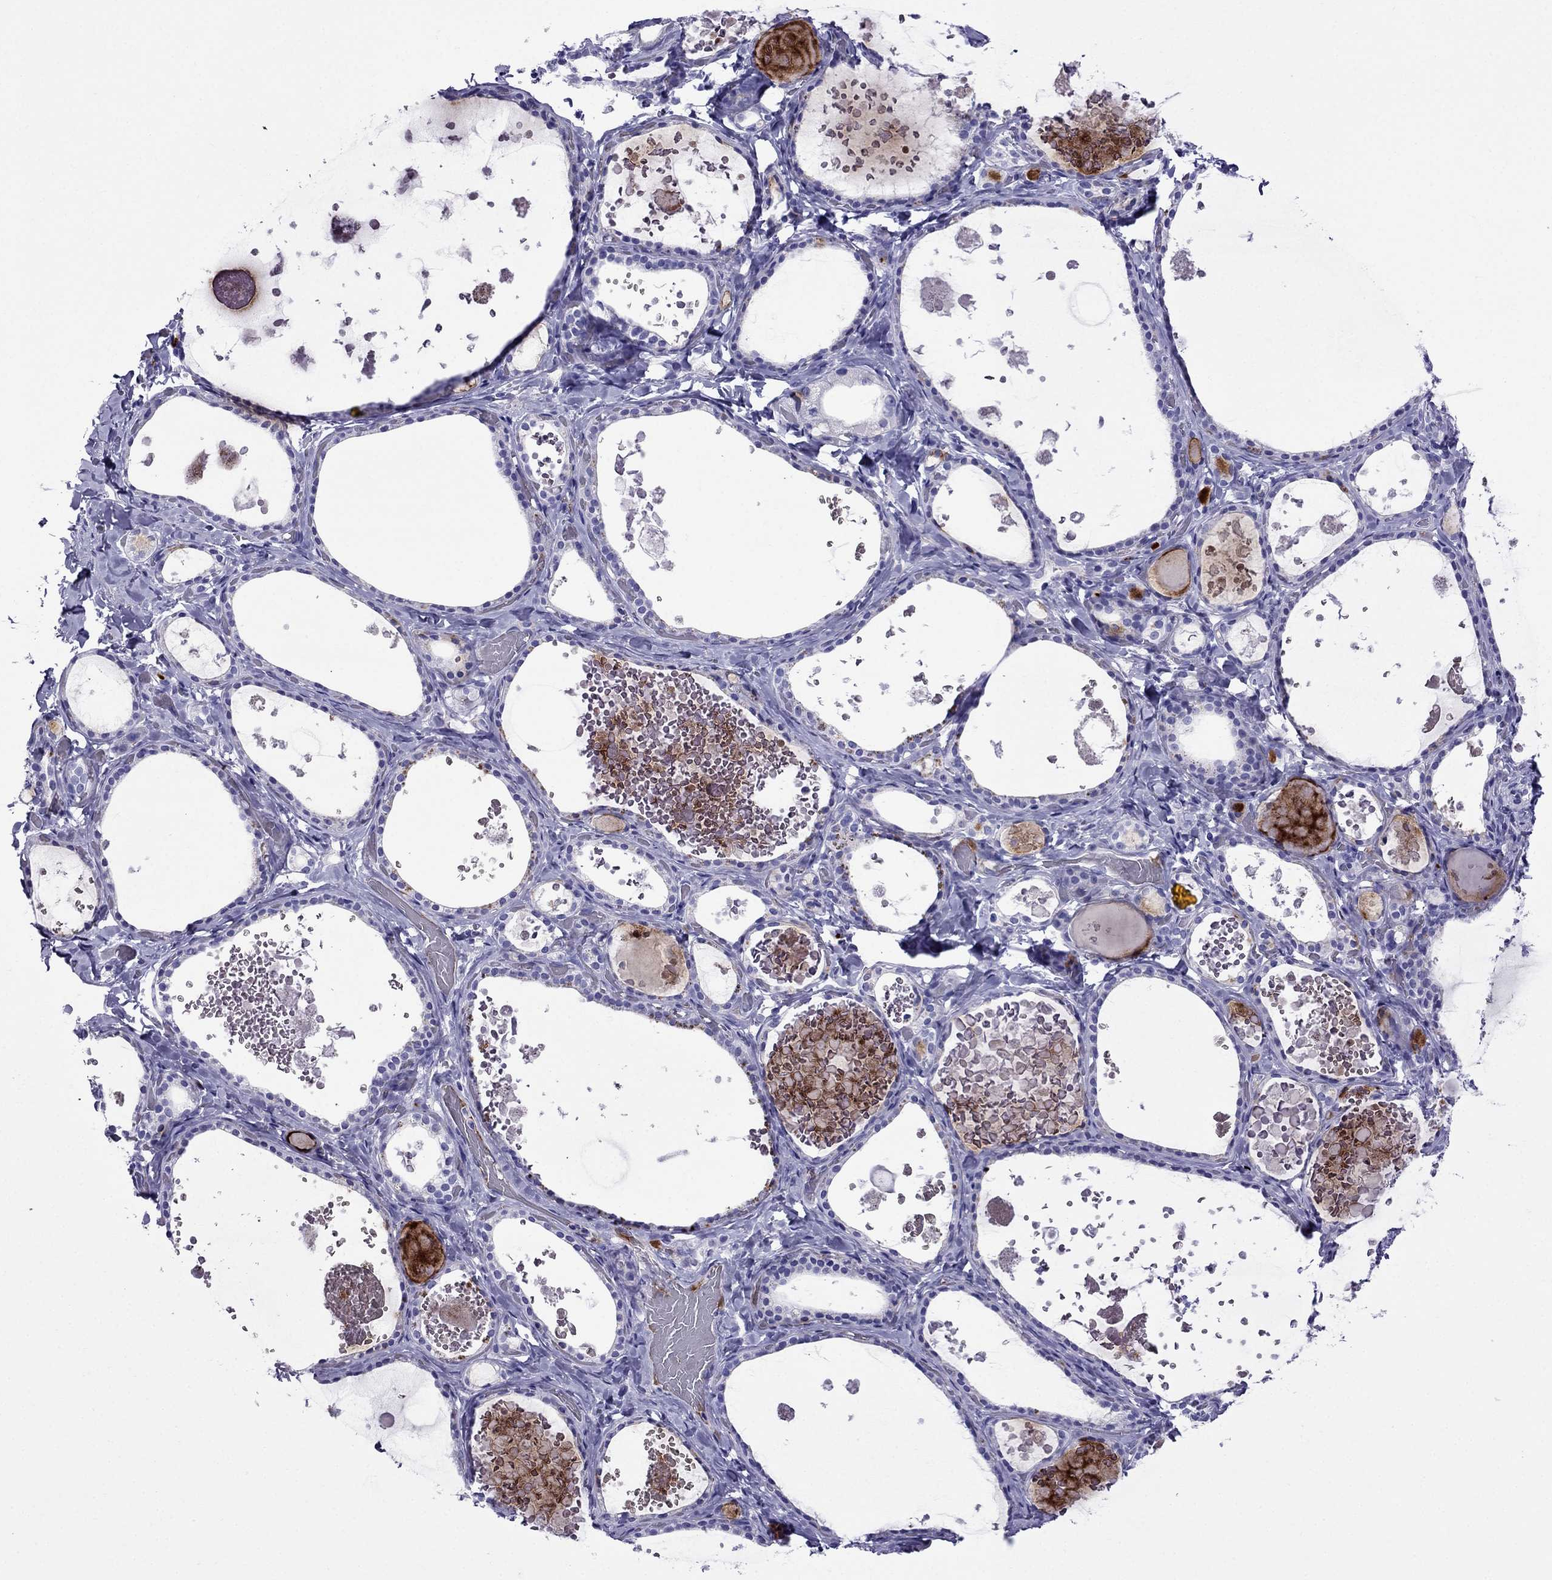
{"staining": {"intensity": "weak", "quantity": "<25%", "location": "cytoplasmic/membranous"}, "tissue": "thyroid gland", "cell_type": "Glandular cells", "image_type": "normal", "snomed": [{"axis": "morphology", "description": "Normal tissue, NOS"}, {"axis": "topography", "description": "Thyroid gland"}], "caption": "The image shows no significant staining in glandular cells of thyroid gland.", "gene": "CRYBA1", "patient": {"sex": "female", "age": 56}}